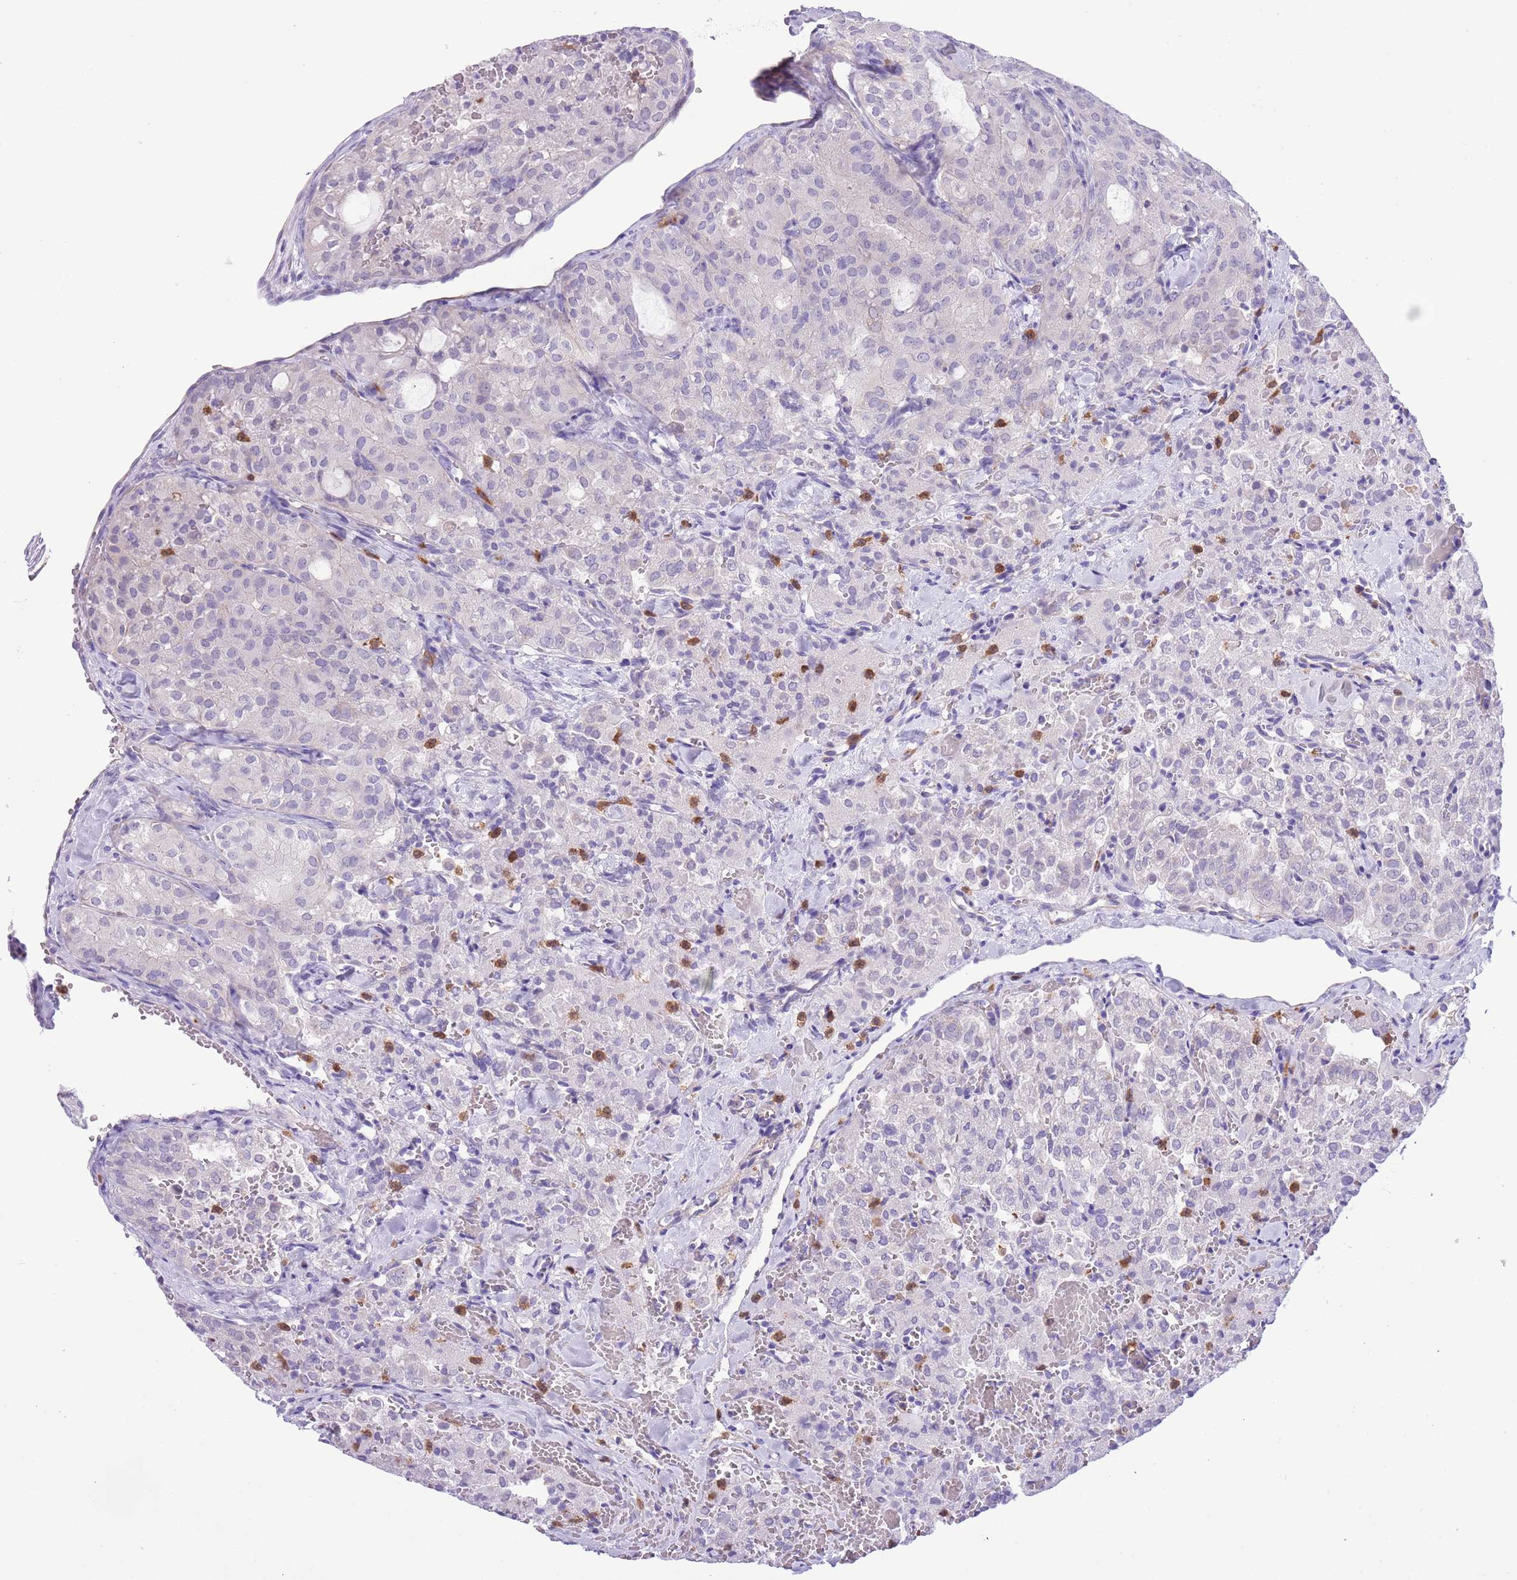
{"staining": {"intensity": "negative", "quantity": "none", "location": "none"}, "tissue": "thyroid cancer", "cell_type": "Tumor cells", "image_type": "cancer", "snomed": [{"axis": "morphology", "description": "Follicular adenoma carcinoma, NOS"}, {"axis": "topography", "description": "Thyroid gland"}], "caption": "The photomicrograph demonstrates no staining of tumor cells in thyroid cancer.", "gene": "OR6M1", "patient": {"sex": "male", "age": 75}}